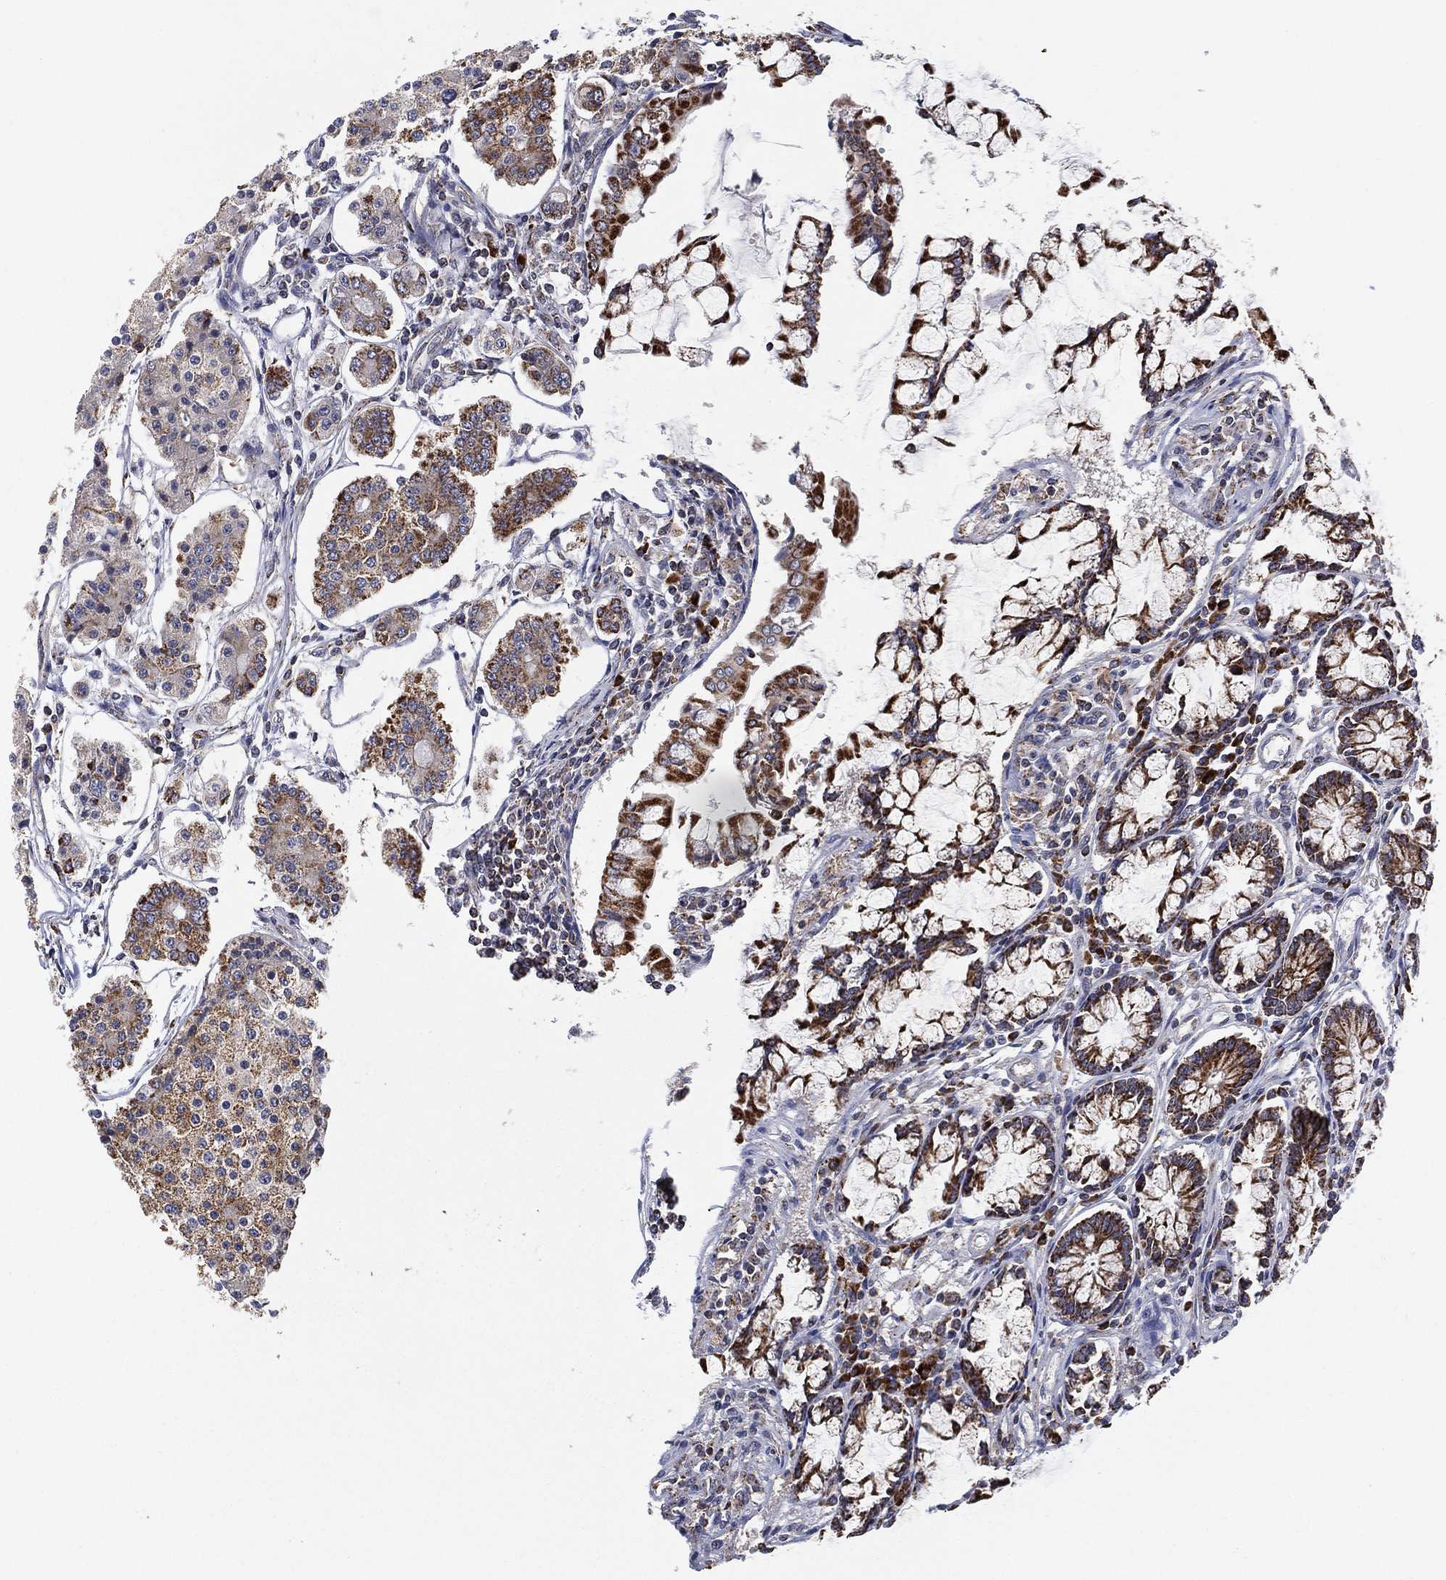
{"staining": {"intensity": "strong", "quantity": ">75%", "location": "cytoplasmic/membranous"}, "tissue": "carcinoid", "cell_type": "Tumor cells", "image_type": "cancer", "snomed": [{"axis": "morphology", "description": "Carcinoid, malignant, NOS"}, {"axis": "topography", "description": "Small intestine"}], "caption": "A micrograph of malignant carcinoid stained for a protein demonstrates strong cytoplasmic/membranous brown staining in tumor cells.", "gene": "PPP2R5A", "patient": {"sex": "female", "age": 65}}